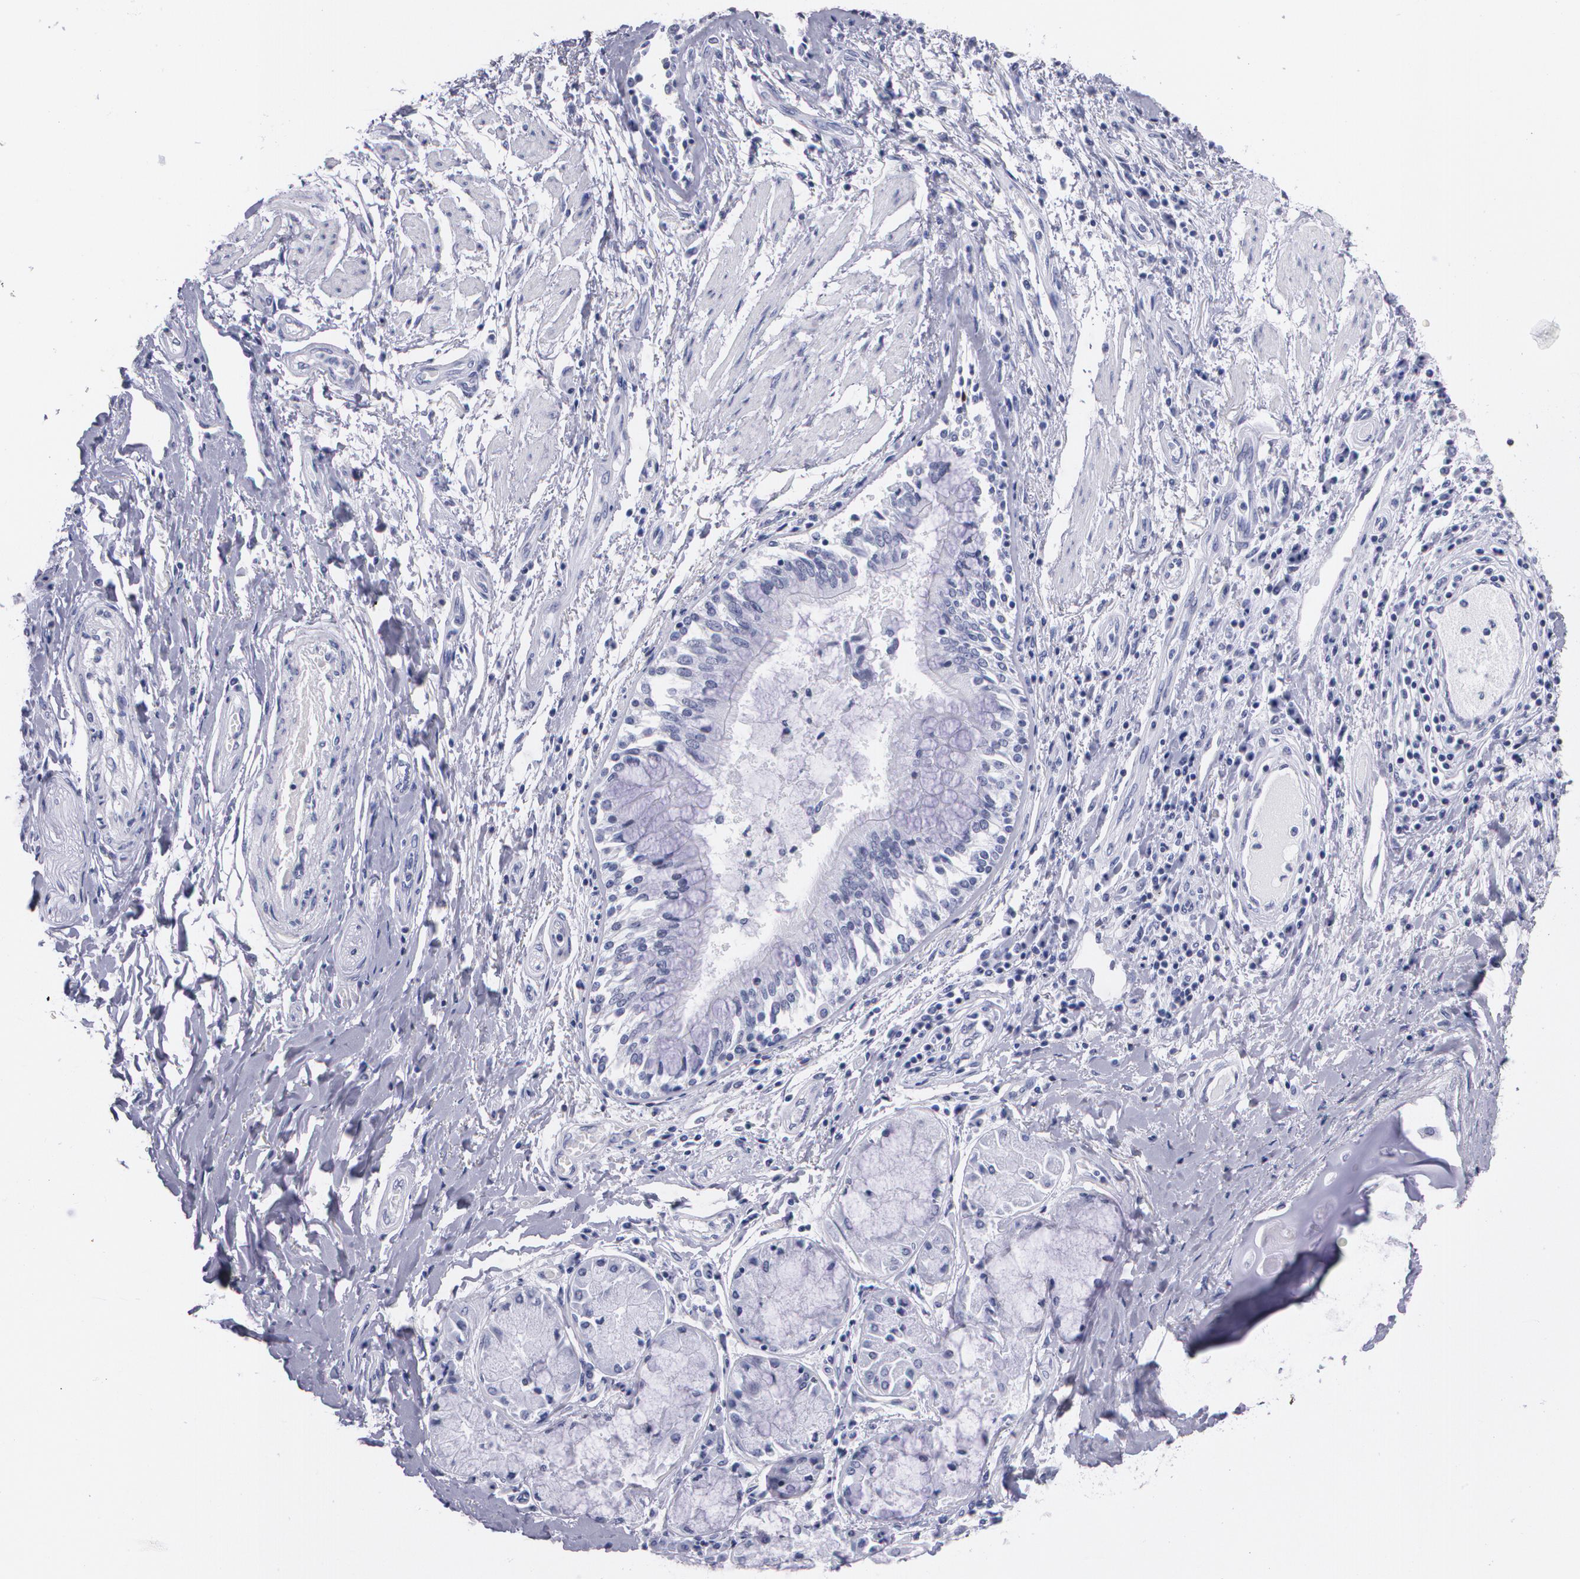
{"staining": {"intensity": "negative", "quantity": "none", "location": "none"}, "tissue": "bronchus", "cell_type": "Respiratory epithelial cells", "image_type": "normal", "snomed": [{"axis": "morphology", "description": "Normal tissue, NOS"}, {"axis": "topography", "description": "Cartilage tissue"}, {"axis": "topography", "description": "Bronchus"}, {"axis": "topography", "description": "Lung"}], "caption": "Immunohistochemical staining of normal human bronchus displays no significant positivity in respiratory epithelial cells. Nuclei are stained in blue.", "gene": "TP53", "patient": {"sex": "female", "age": 49}}